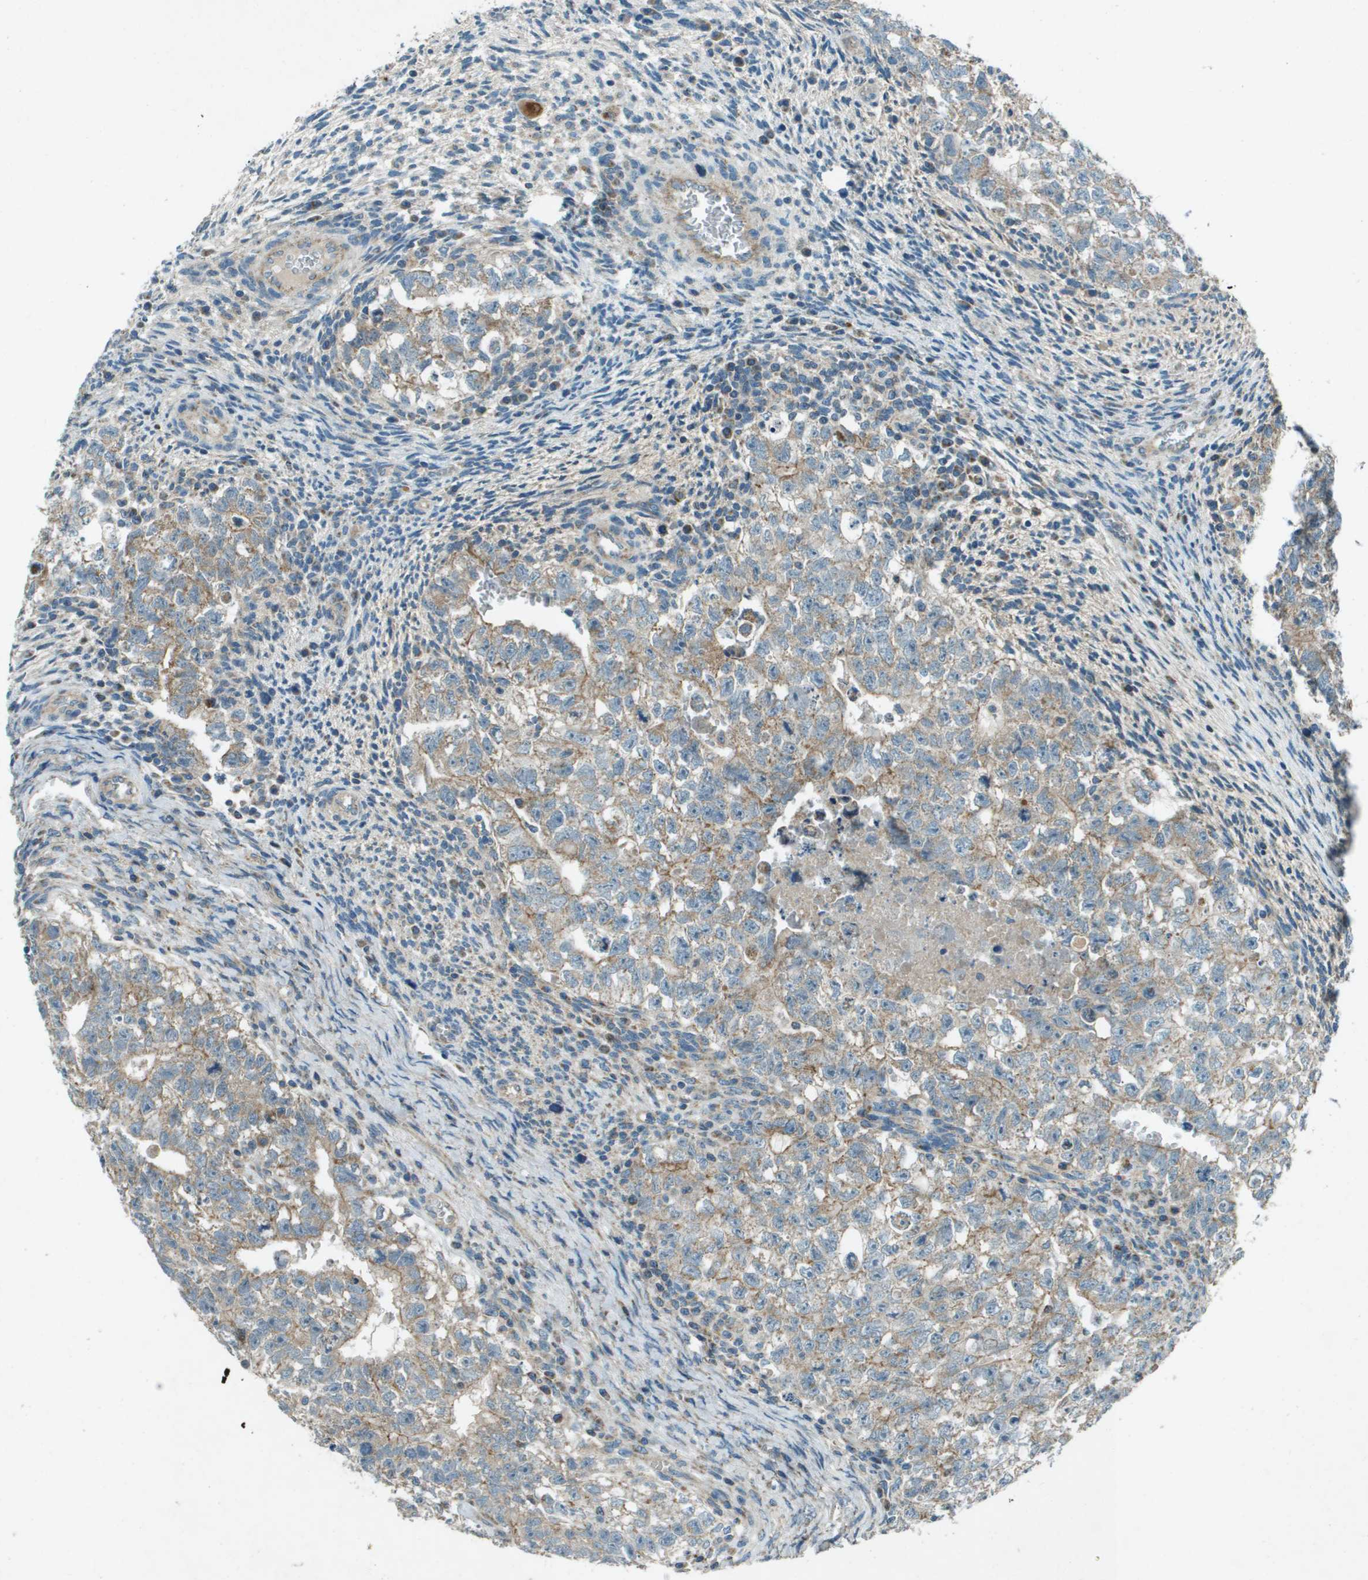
{"staining": {"intensity": "weak", "quantity": "25%-75%", "location": "cytoplasmic/membranous"}, "tissue": "testis cancer", "cell_type": "Tumor cells", "image_type": "cancer", "snomed": [{"axis": "morphology", "description": "Seminoma, NOS"}, {"axis": "morphology", "description": "Carcinoma, Embryonal, NOS"}, {"axis": "topography", "description": "Testis"}], "caption": "IHC (DAB (3,3'-diaminobenzidine)) staining of human embryonal carcinoma (testis) exhibits weak cytoplasmic/membranous protein staining in about 25%-75% of tumor cells. Using DAB (3,3'-diaminobenzidine) (brown) and hematoxylin (blue) stains, captured at high magnification using brightfield microscopy.", "gene": "MIGA1", "patient": {"sex": "male", "age": 38}}